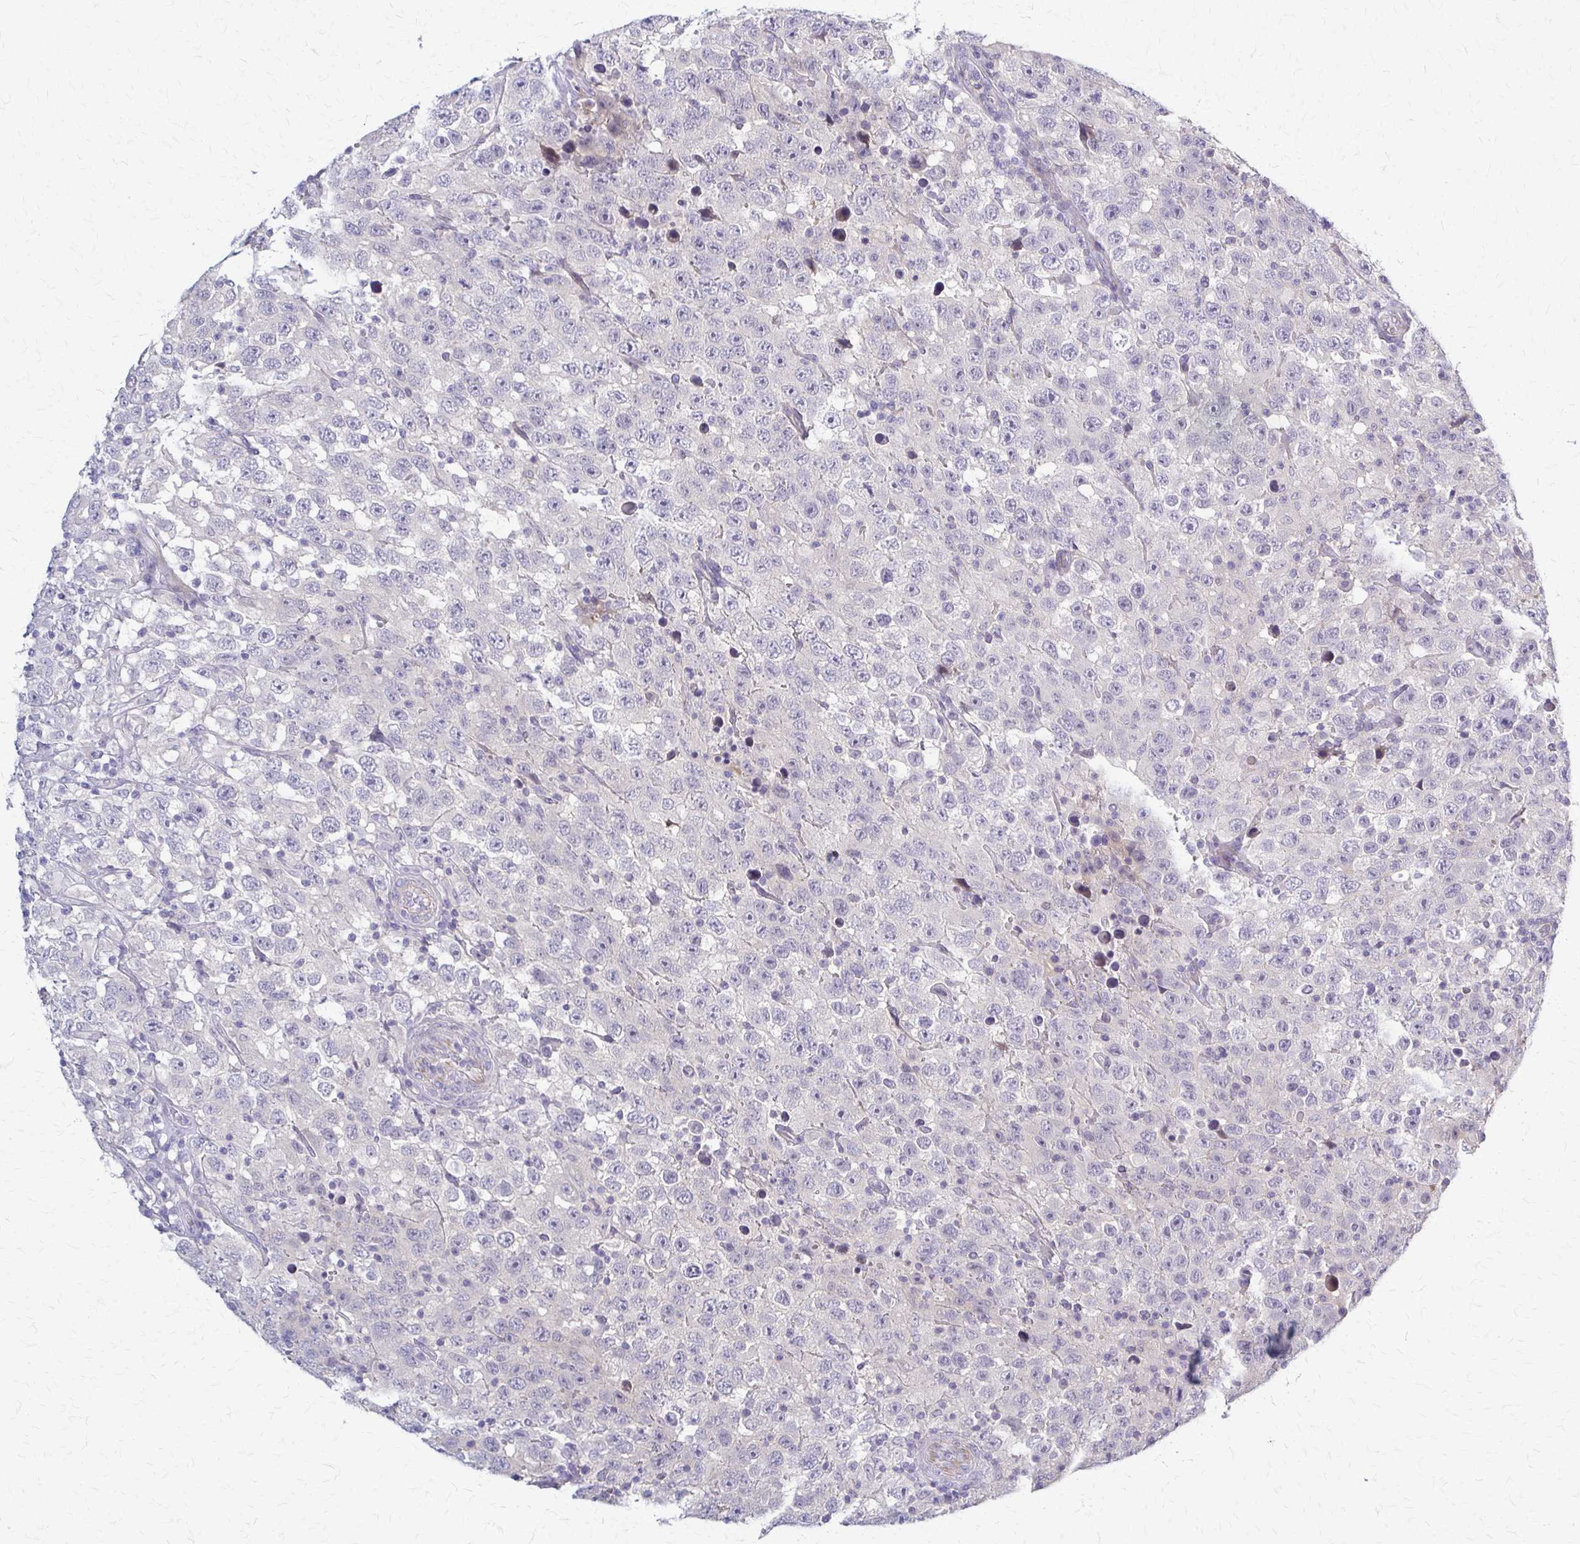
{"staining": {"intensity": "negative", "quantity": "none", "location": "none"}, "tissue": "testis cancer", "cell_type": "Tumor cells", "image_type": "cancer", "snomed": [{"axis": "morphology", "description": "Seminoma, NOS"}, {"axis": "topography", "description": "Testis"}], "caption": "Immunohistochemistry (IHC) micrograph of testis seminoma stained for a protein (brown), which exhibits no positivity in tumor cells.", "gene": "RHOBTB2", "patient": {"sex": "male", "age": 41}}